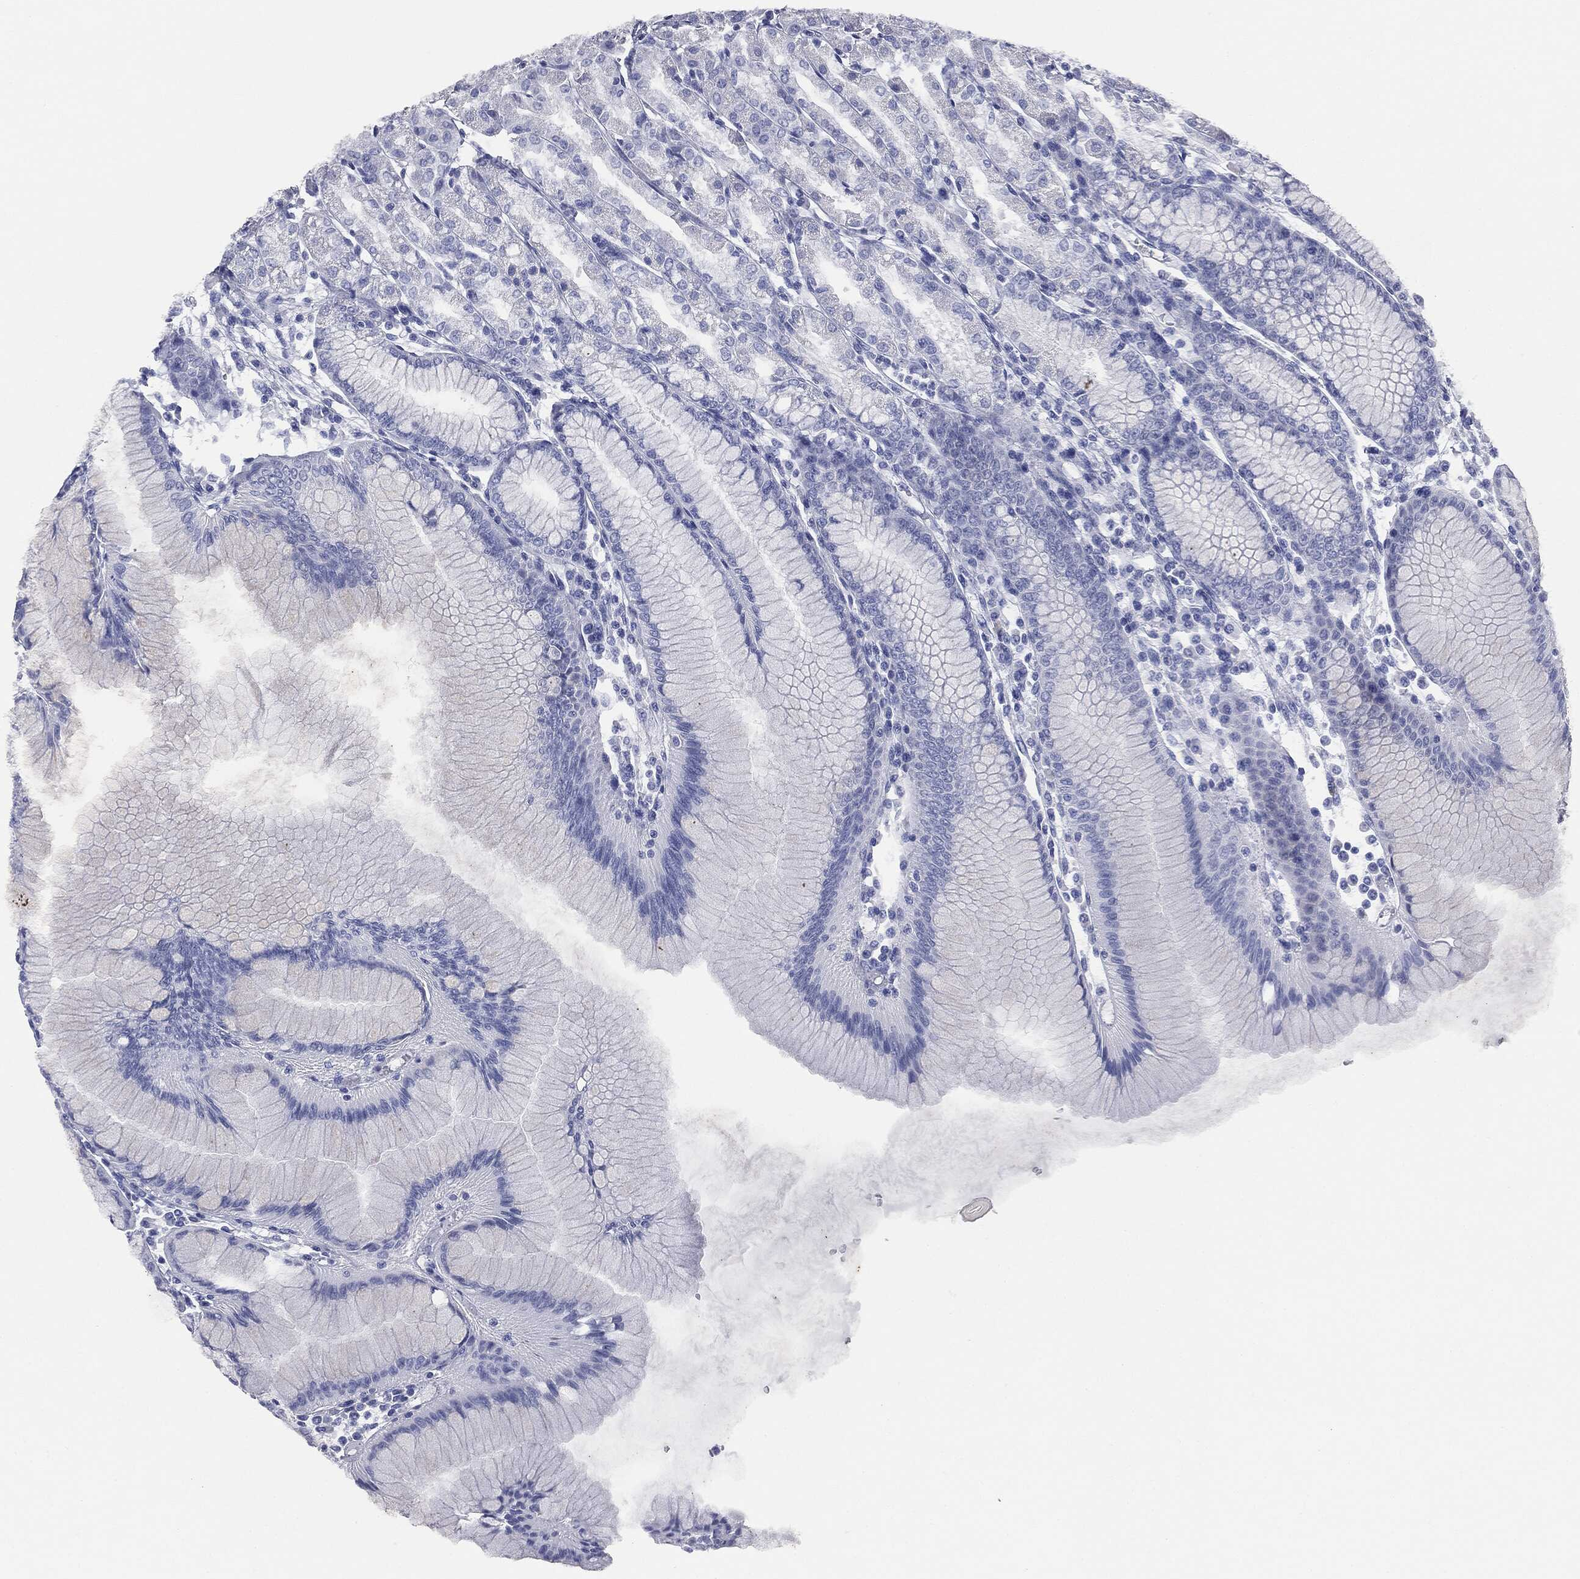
{"staining": {"intensity": "negative", "quantity": "none", "location": "none"}, "tissue": "stomach", "cell_type": "Glandular cells", "image_type": "normal", "snomed": [{"axis": "morphology", "description": "Normal tissue, NOS"}, {"axis": "topography", "description": "Stomach"}], "caption": "This is a micrograph of immunohistochemistry staining of benign stomach, which shows no expression in glandular cells. (Immunohistochemistry (ihc), brightfield microscopy, high magnification).", "gene": "ATP2A1", "patient": {"sex": "female", "age": 57}}